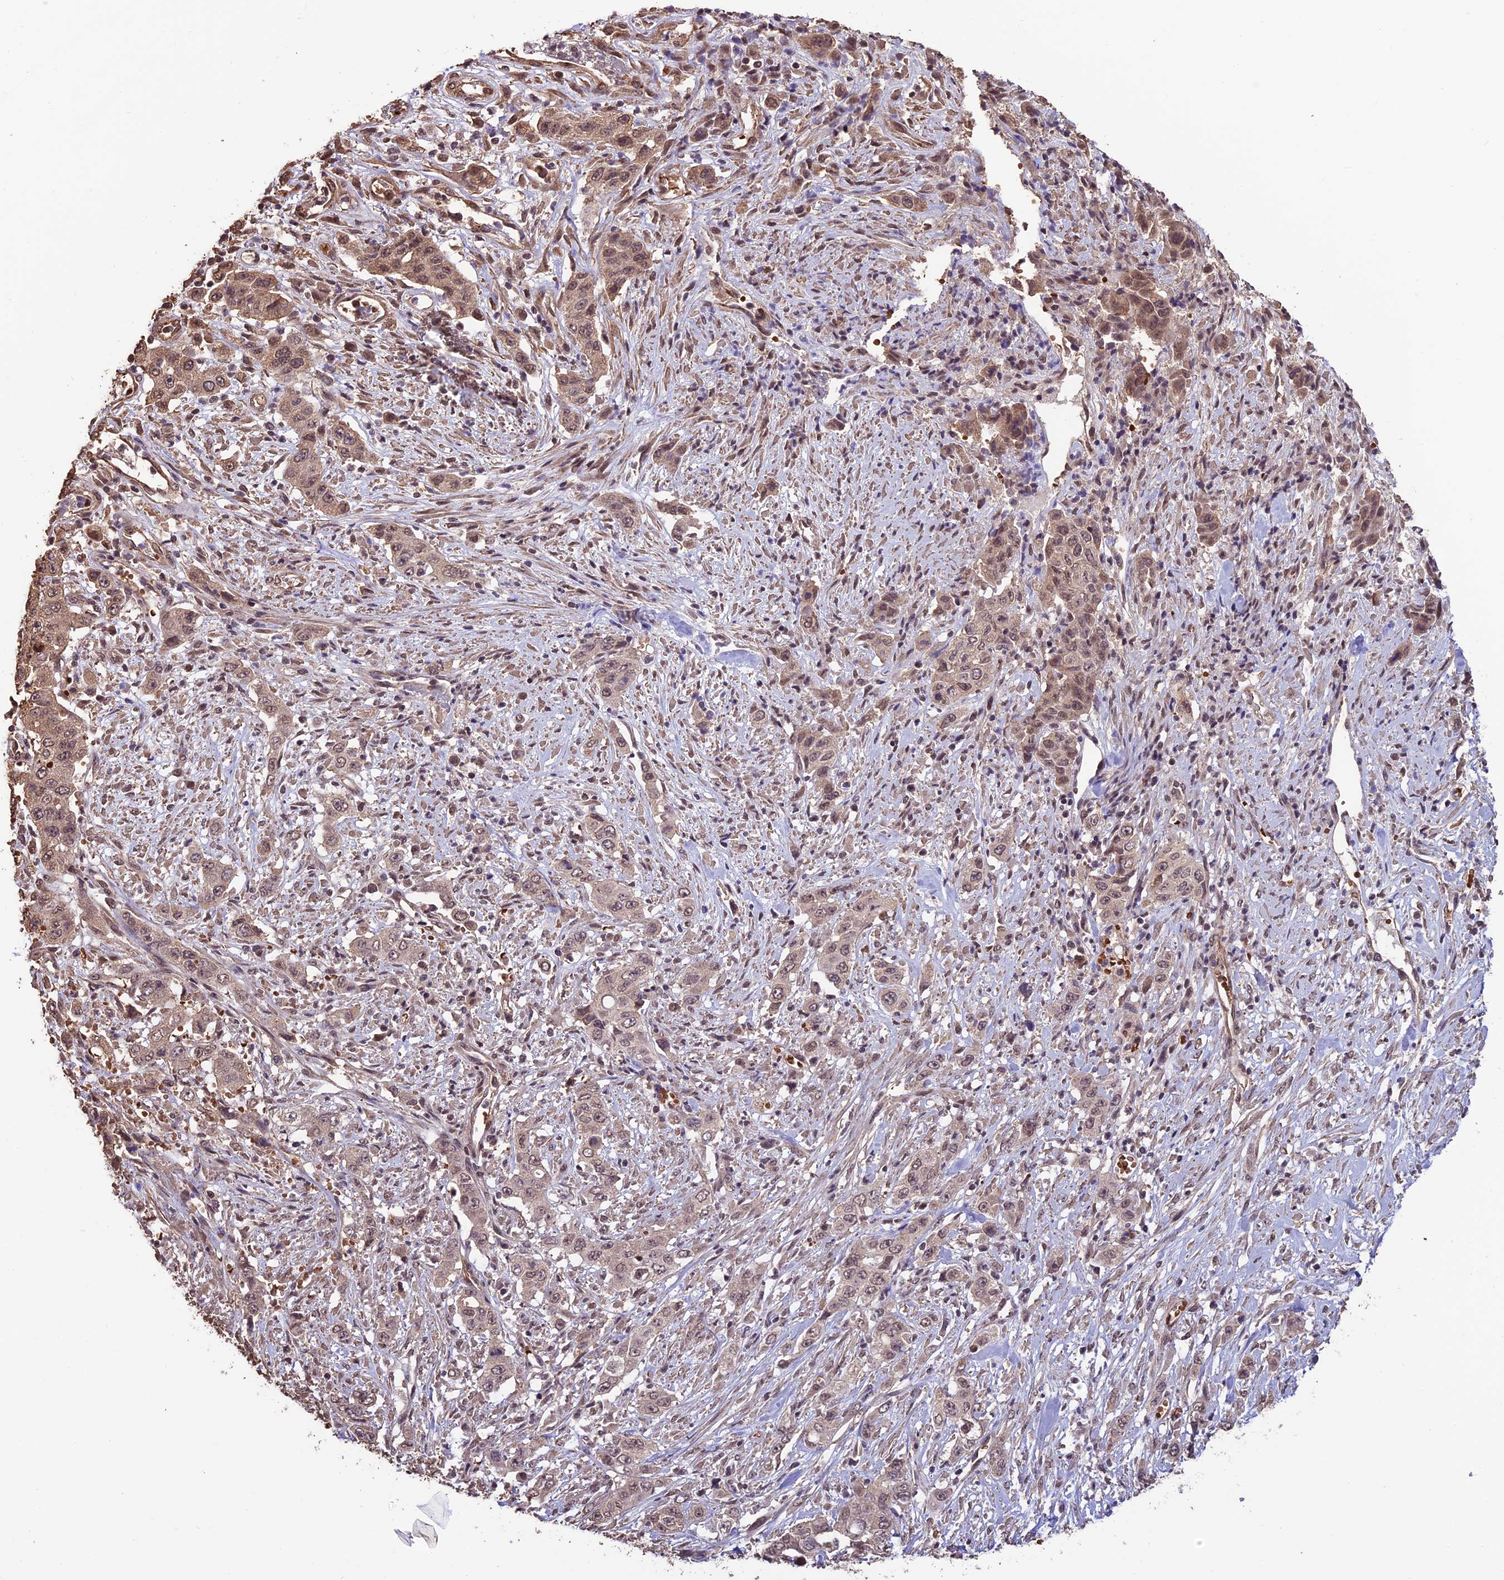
{"staining": {"intensity": "moderate", "quantity": ">75%", "location": "cytoplasmic/membranous,nuclear"}, "tissue": "stomach cancer", "cell_type": "Tumor cells", "image_type": "cancer", "snomed": [{"axis": "morphology", "description": "Adenocarcinoma, NOS"}, {"axis": "topography", "description": "Stomach, upper"}], "caption": "Human stomach adenocarcinoma stained with a protein marker displays moderate staining in tumor cells.", "gene": "CABIN1", "patient": {"sex": "male", "age": 62}}